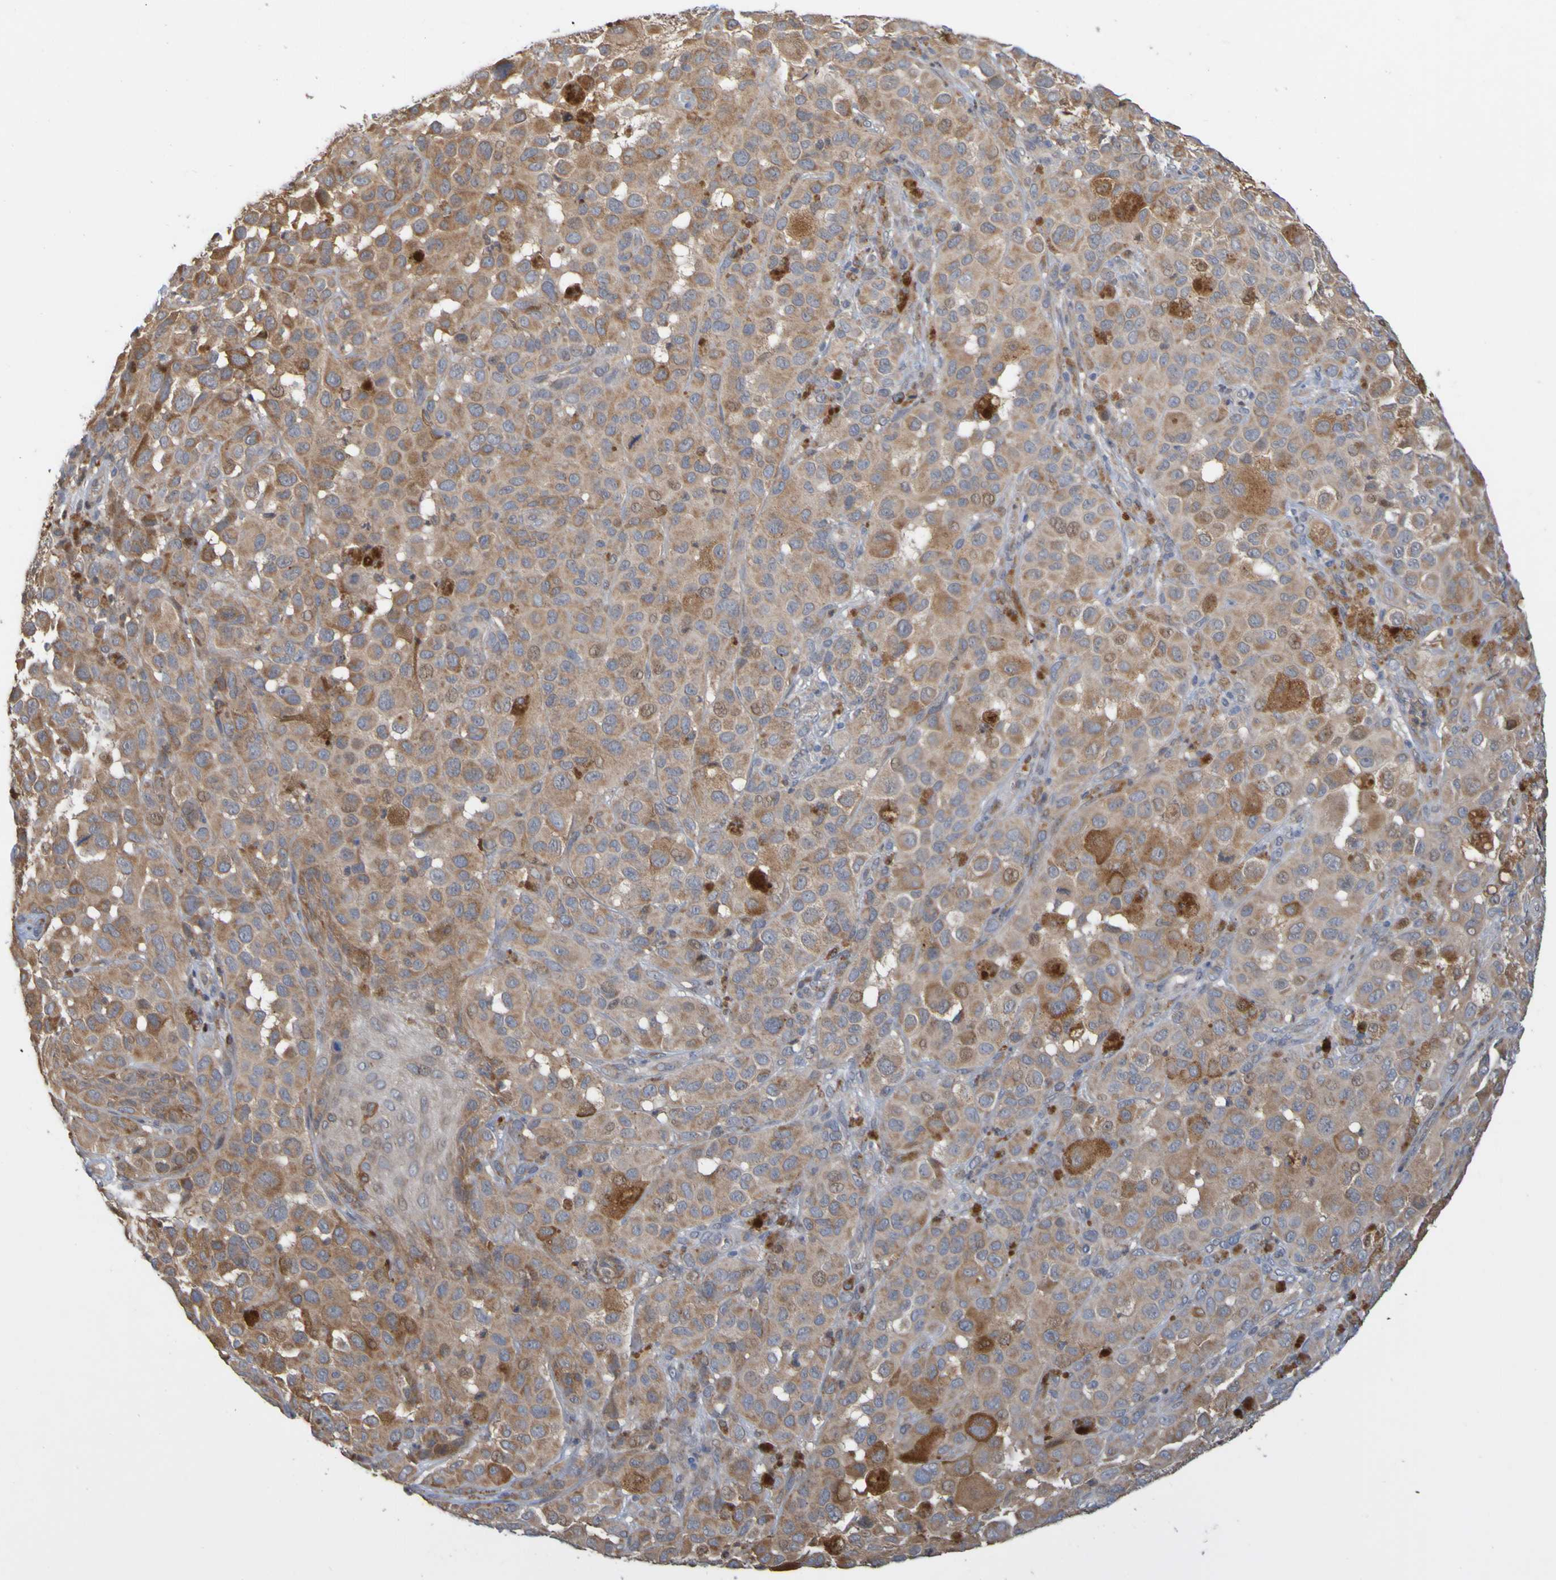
{"staining": {"intensity": "moderate", "quantity": ">75%", "location": "cytoplasmic/membranous"}, "tissue": "melanoma", "cell_type": "Tumor cells", "image_type": "cancer", "snomed": [{"axis": "morphology", "description": "Malignant melanoma, NOS"}, {"axis": "topography", "description": "Skin"}], "caption": "Moderate cytoplasmic/membranous protein positivity is seen in approximately >75% of tumor cells in malignant melanoma. (DAB (3,3'-diaminobenzidine) IHC with brightfield microscopy, high magnification).", "gene": "NAV2", "patient": {"sex": "male", "age": 96}}